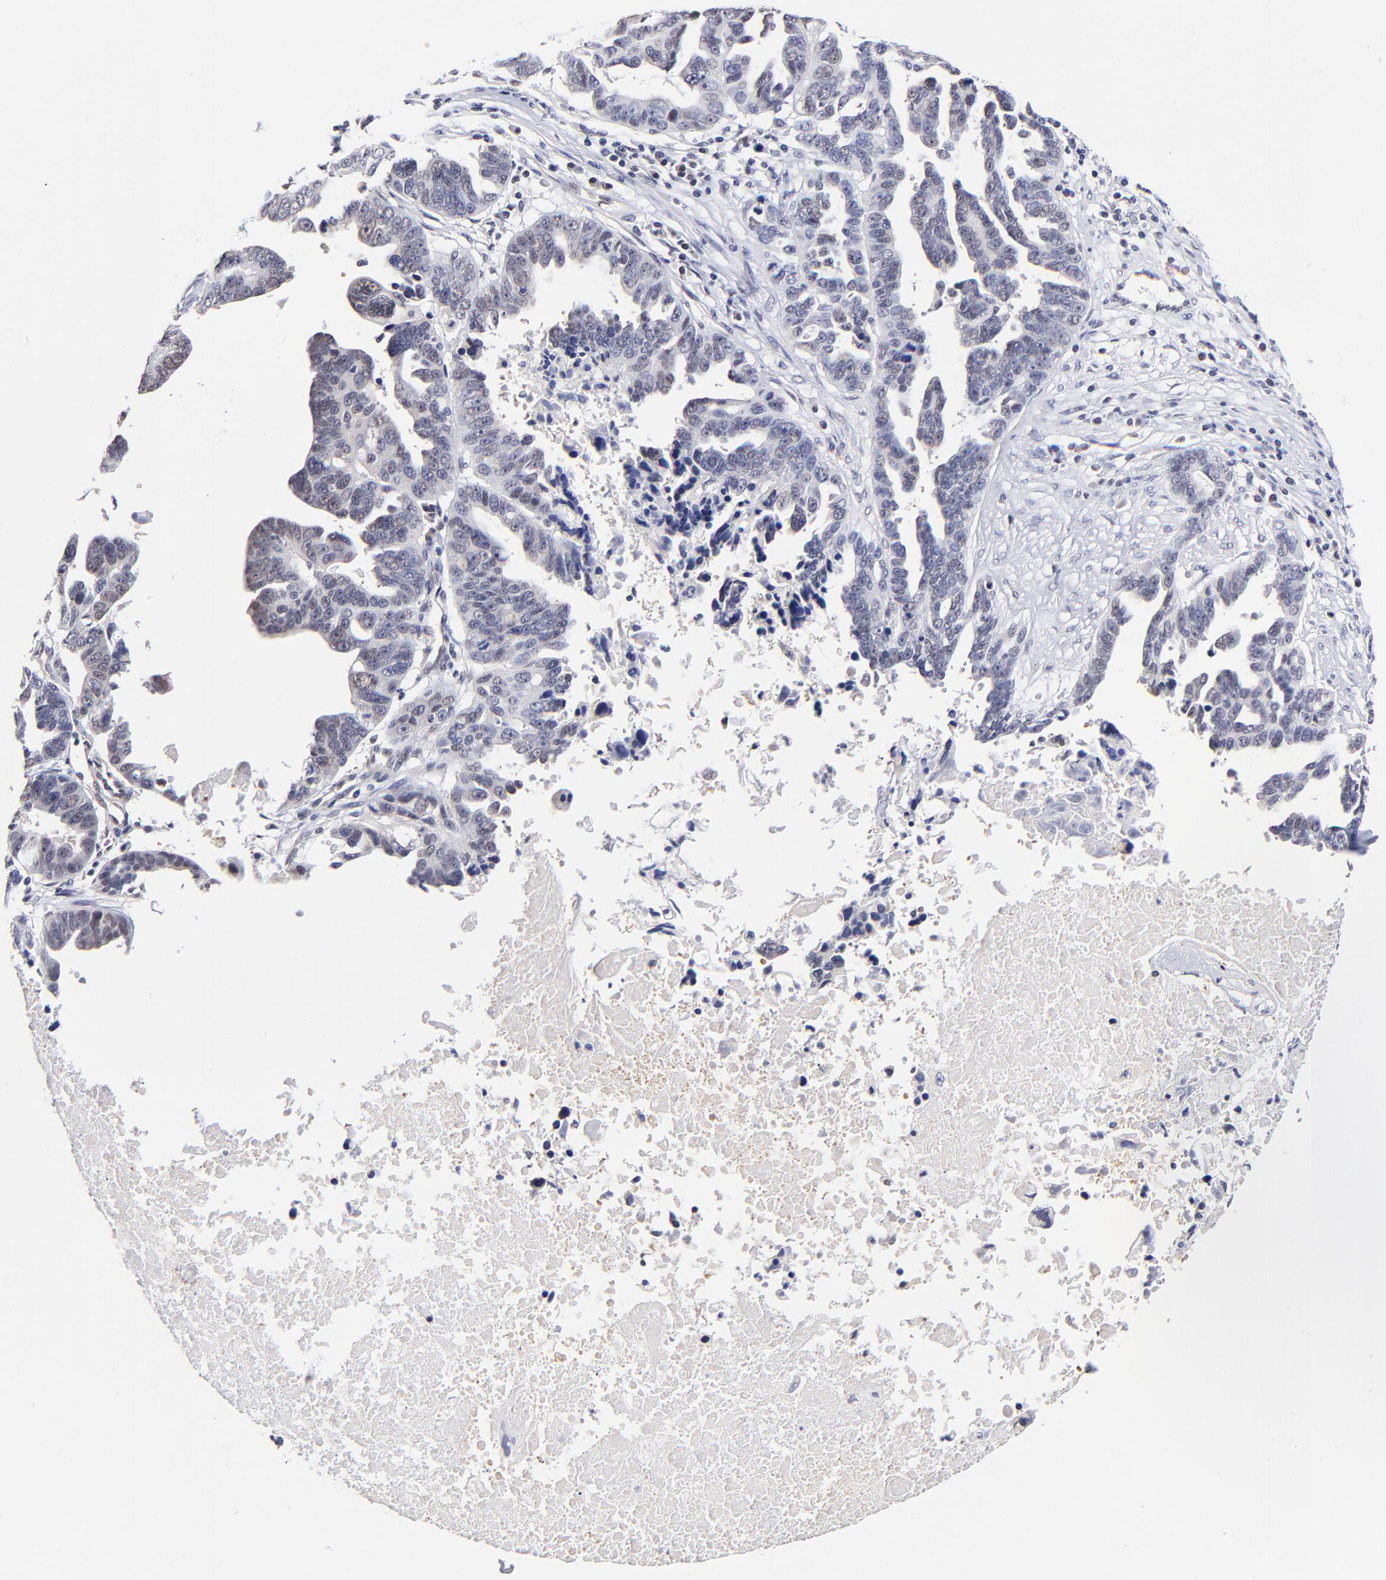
{"staining": {"intensity": "negative", "quantity": "none", "location": "none"}, "tissue": "ovarian cancer", "cell_type": "Tumor cells", "image_type": "cancer", "snomed": [{"axis": "morphology", "description": "Carcinoma, endometroid"}, {"axis": "morphology", "description": "Cystadenocarcinoma, serous, NOS"}, {"axis": "topography", "description": "Ovary"}], "caption": "Immunohistochemistry (IHC) image of neoplastic tissue: human ovarian cancer stained with DAB displays no significant protein staining in tumor cells.", "gene": "ZNF10", "patient": {"sex": "female", "age": 45}}